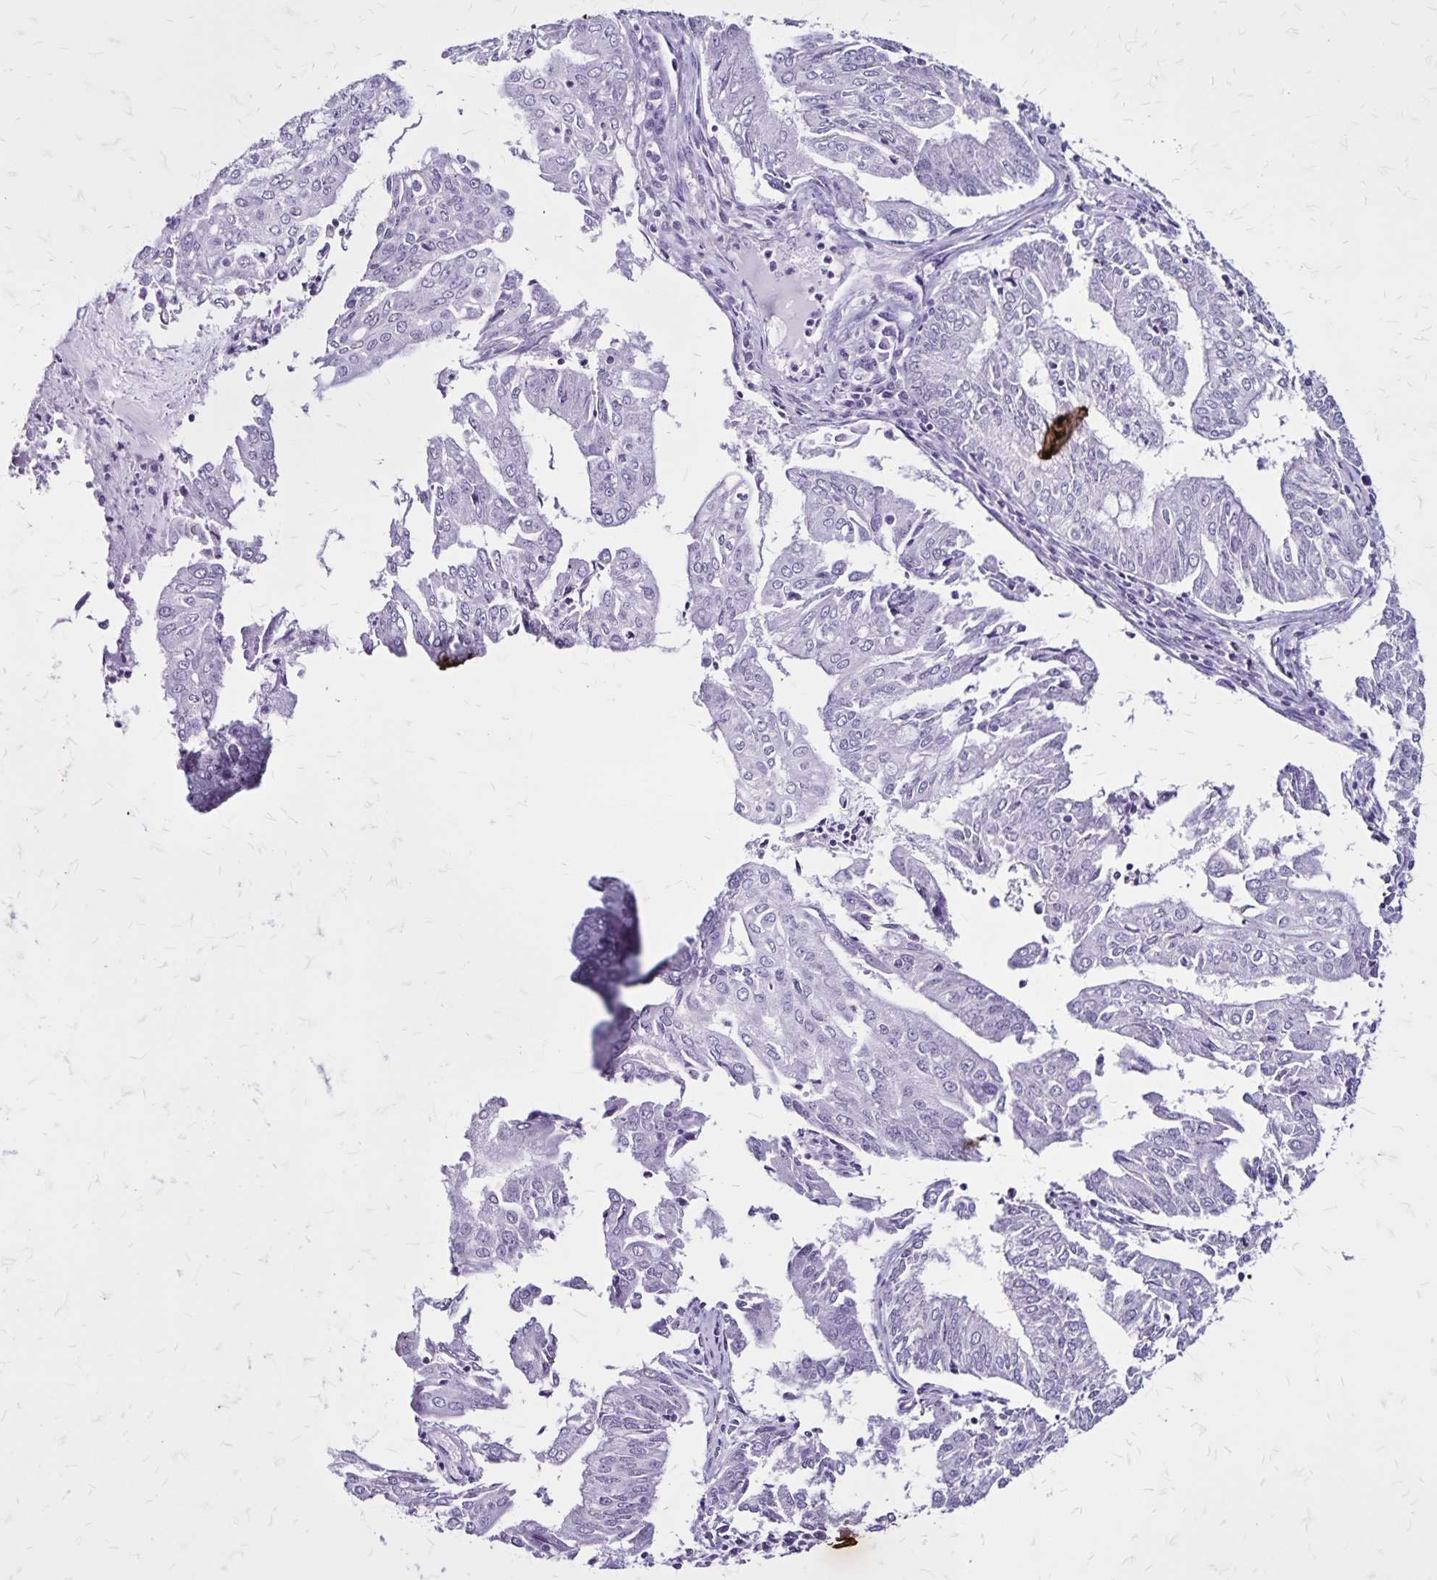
{"staining": {"intensity": "negative", "quantity": "none", "location": "none"}, "tissue": "endometrial cancer", "cell_type": "Tumor cells", "image_type": "cancer", "snomed": [{"axis": "morphology", "description": "Adenocarcinoma, NOS"}, {"axis": "topography", "description": "Endometrium"}], "caption": "IHC of endometrial cancer (adenocarcinoma) exhibits no staining in tumor cells. (DAB (3,3'-diaminobenzidine) immunohistochemistry with hematoxylin counter stain).", "gene": "KRT2", "patient": {"sex": "female", "age": 61}}